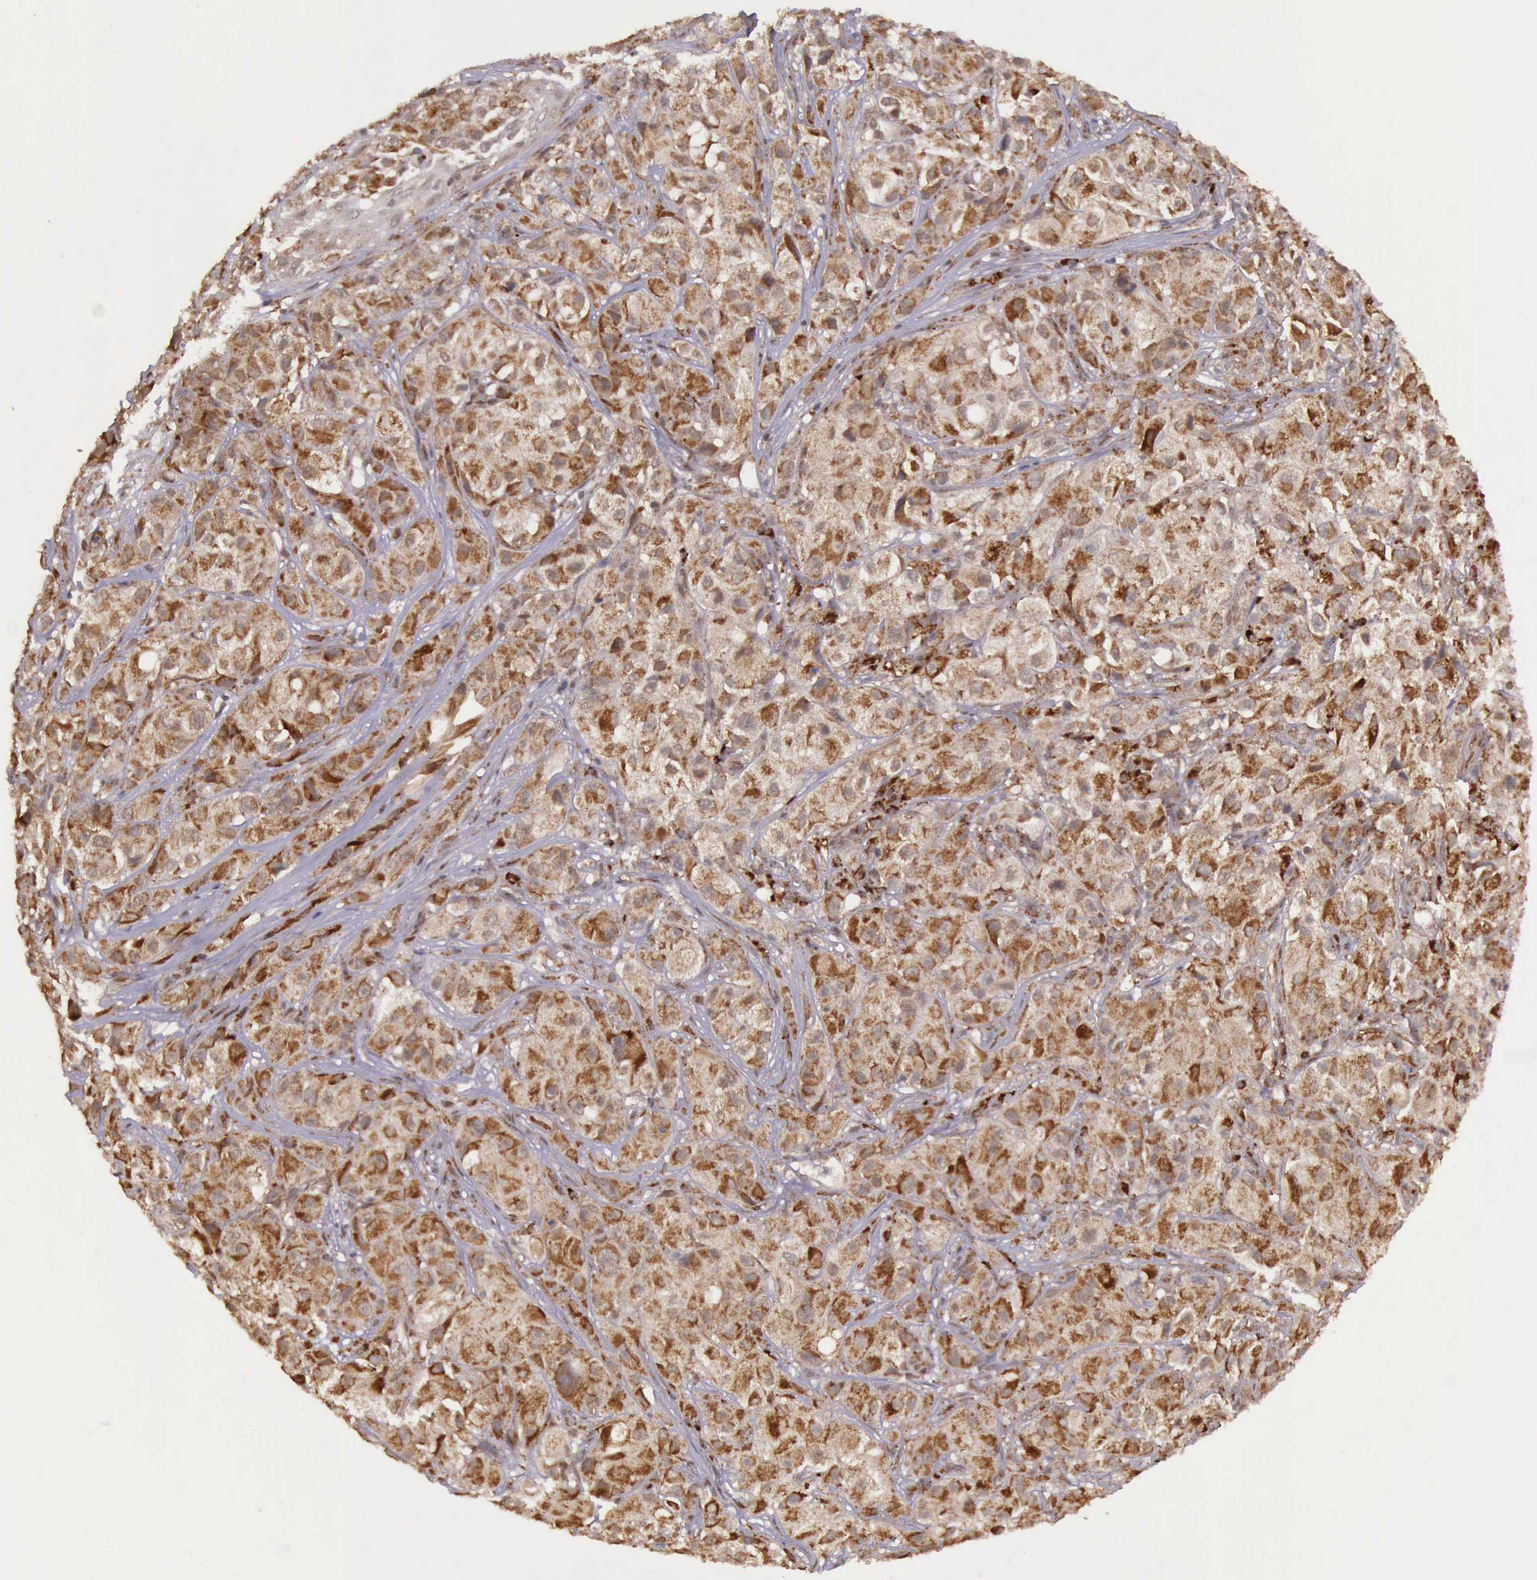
{"staining": {"intensity": "strong", "quantity": ">75%", "location": "cytoplasmic/membranous"}, "tissue": "melanoma", "cell_type": "Tumor cells", "image_type": "cancer", "snomed": [{"axis": "morphology", "description": "Malignant melanoma, NOS"}, {"axis": "topography", "description": "Skin"}], "caption": "Immunohistochemistry (IHC) histopathology image of human melanoma stained for a protein (brown), which shows high levels of strong cytoplasmic/membranous expression in about >75% of tumor cells.", "gene": "ARMCX3", "patient": {"sex": "male", "age": 56}}